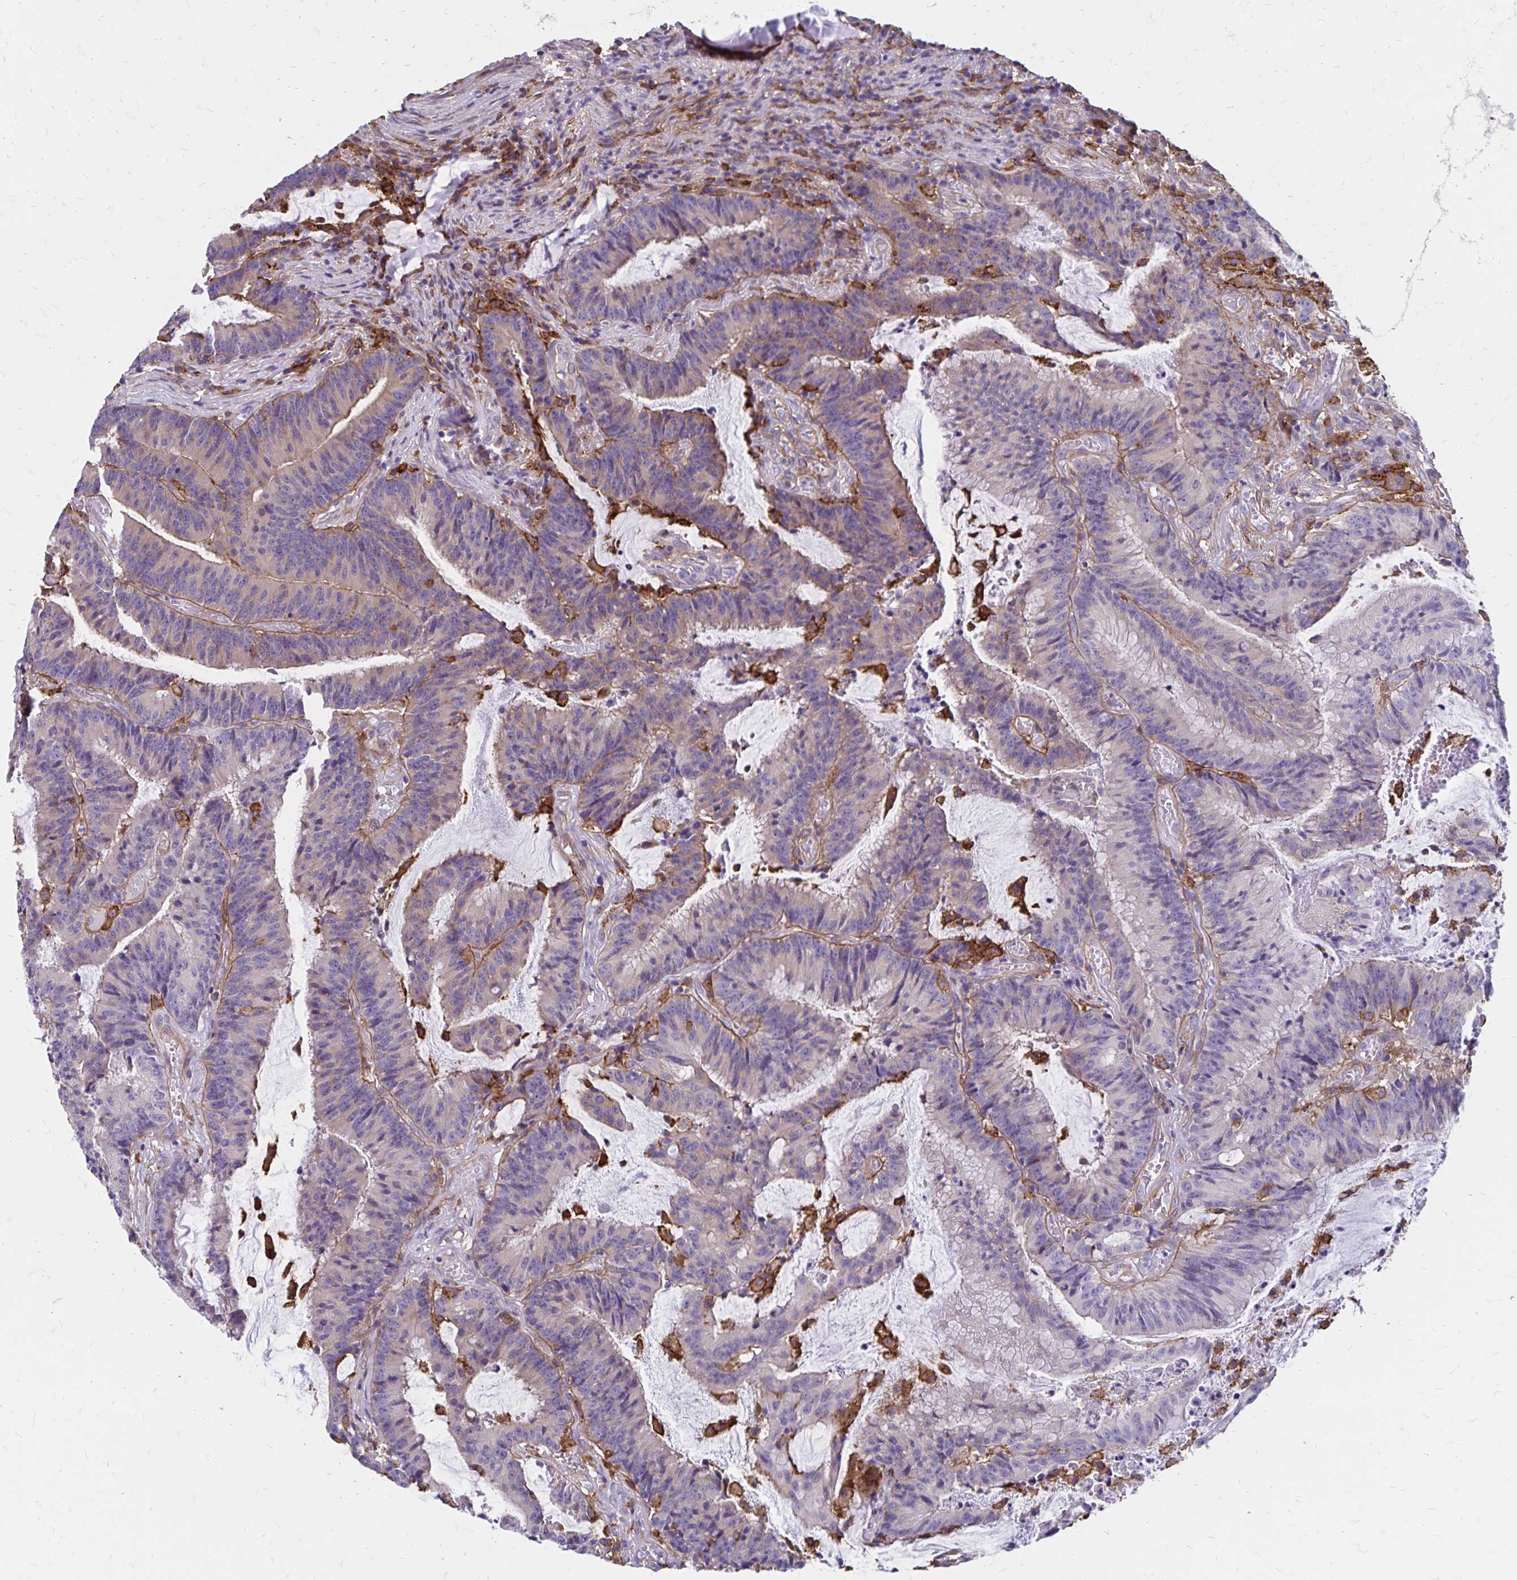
{"staining": {"intensity": "moderate", "quantity": "<25%", "location": "cytoplasmic/membranous"}, "tissue": "colorectal cancer", "cell_type": "Tumor cells", "image_type": "cancer", "snomed": [{"axis": "morphology", "description": "Adenocarcinoma, NOS"}, {"axis": "topography", "description": "Colon"}], "caption": "A histopathology image of adenocarcinoma (colorectal) stained for a protein exhibits moderate cytoplasmic/membranous brown staining in tumor cells.", "gene": "TNS3", "patient": {"sex": "female", "age": 78}}